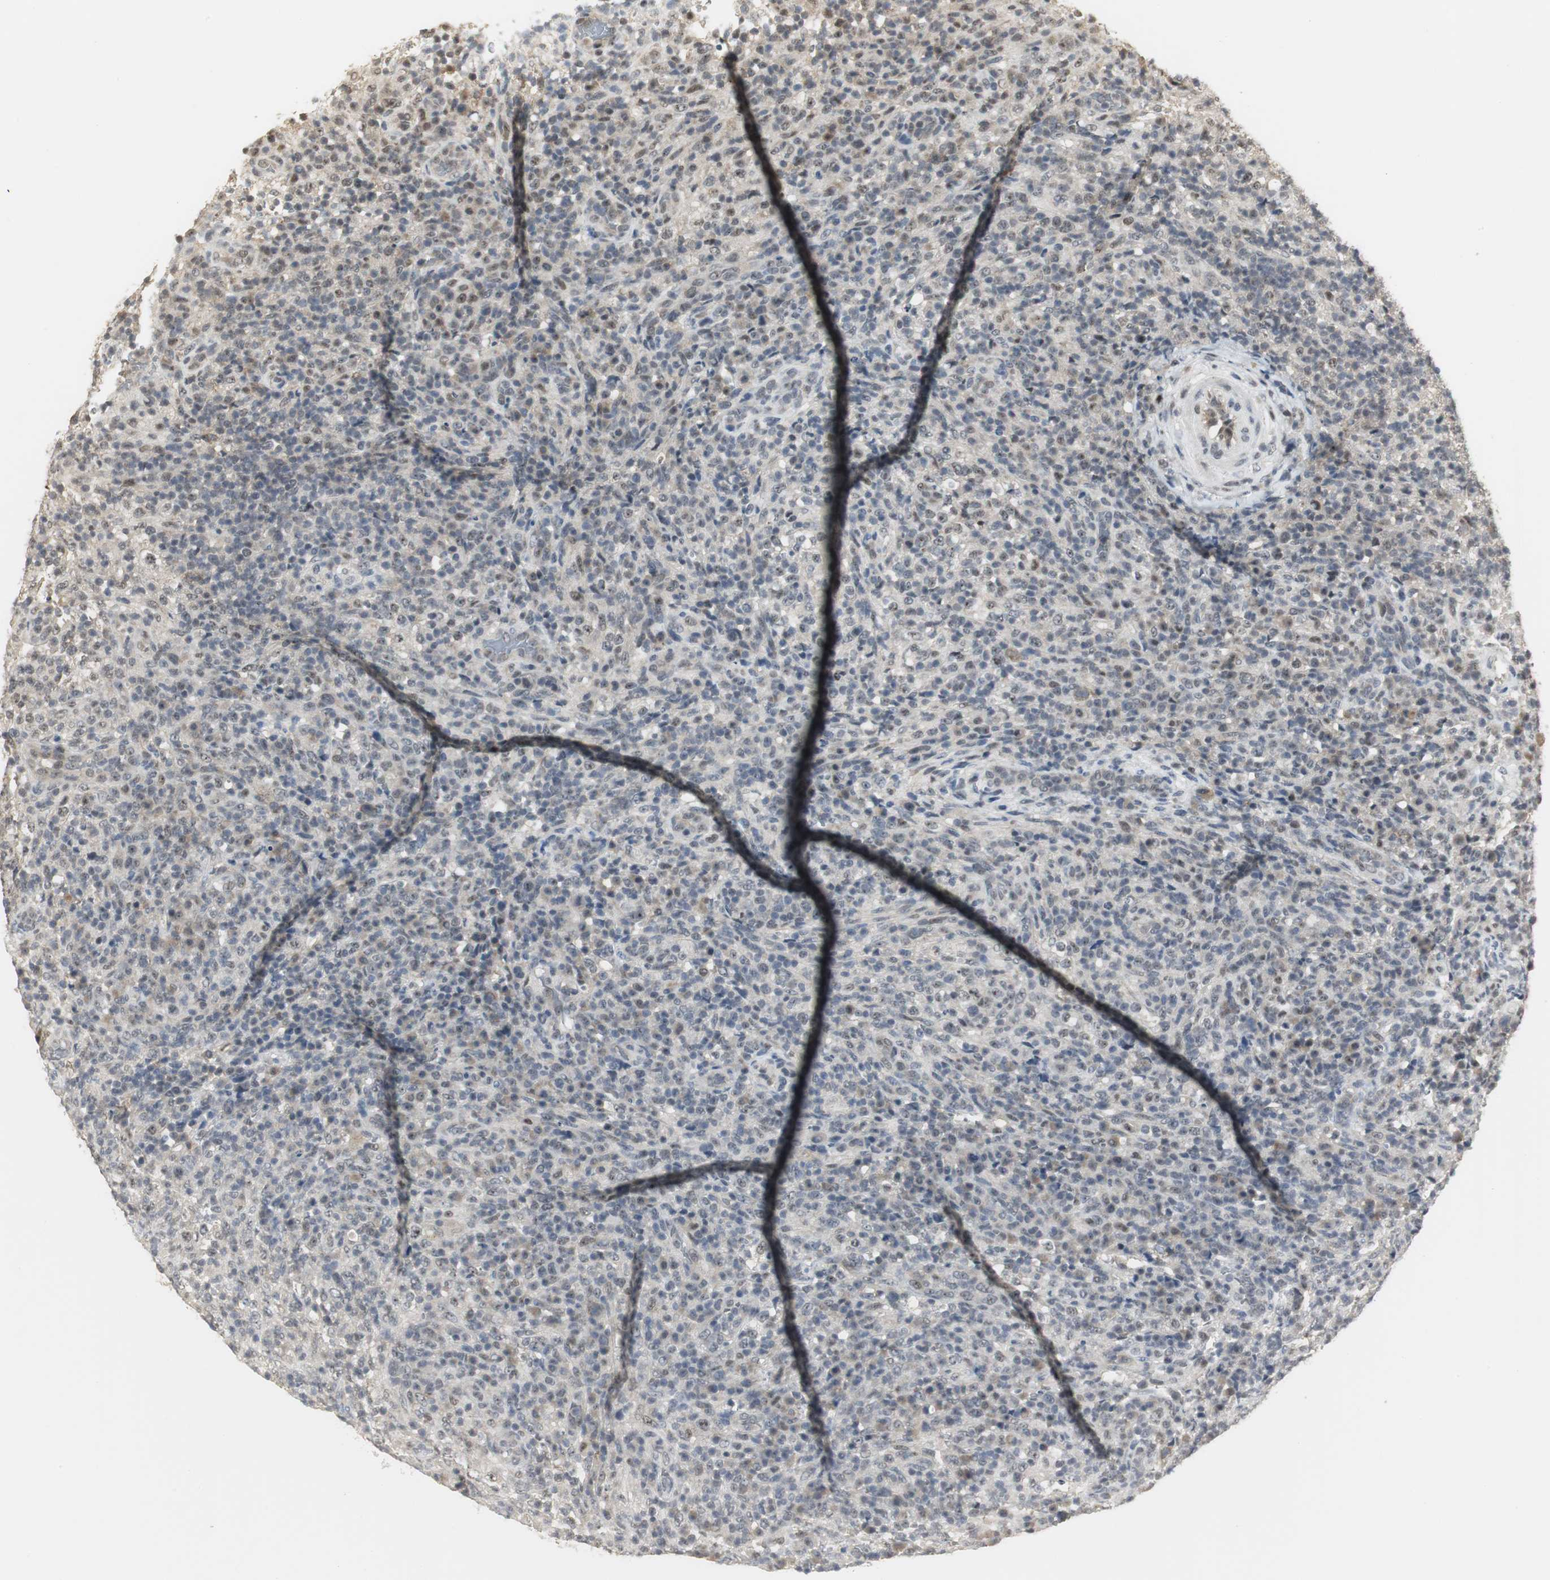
{"staining": {"intensity": "weak", "quantity": "<25%", "location": "nuclear"}, "tissue": "lymphoma", "cell_type": "Tumor cells", "image_type": "cancer", "snomed": [{"axis": "morphology", "description": "Malignant lymphoma, non-Hodgkin's type, High grade"}, {"axis": "topography", "description": "Lymph node"}], "caption": "The immunohistochemistry (IHC) histopathology image has no significant expression in tumor cells of lymphoma tissue.", "gene": "ELOA", "patient": {"sex": "female", "age": 76}}